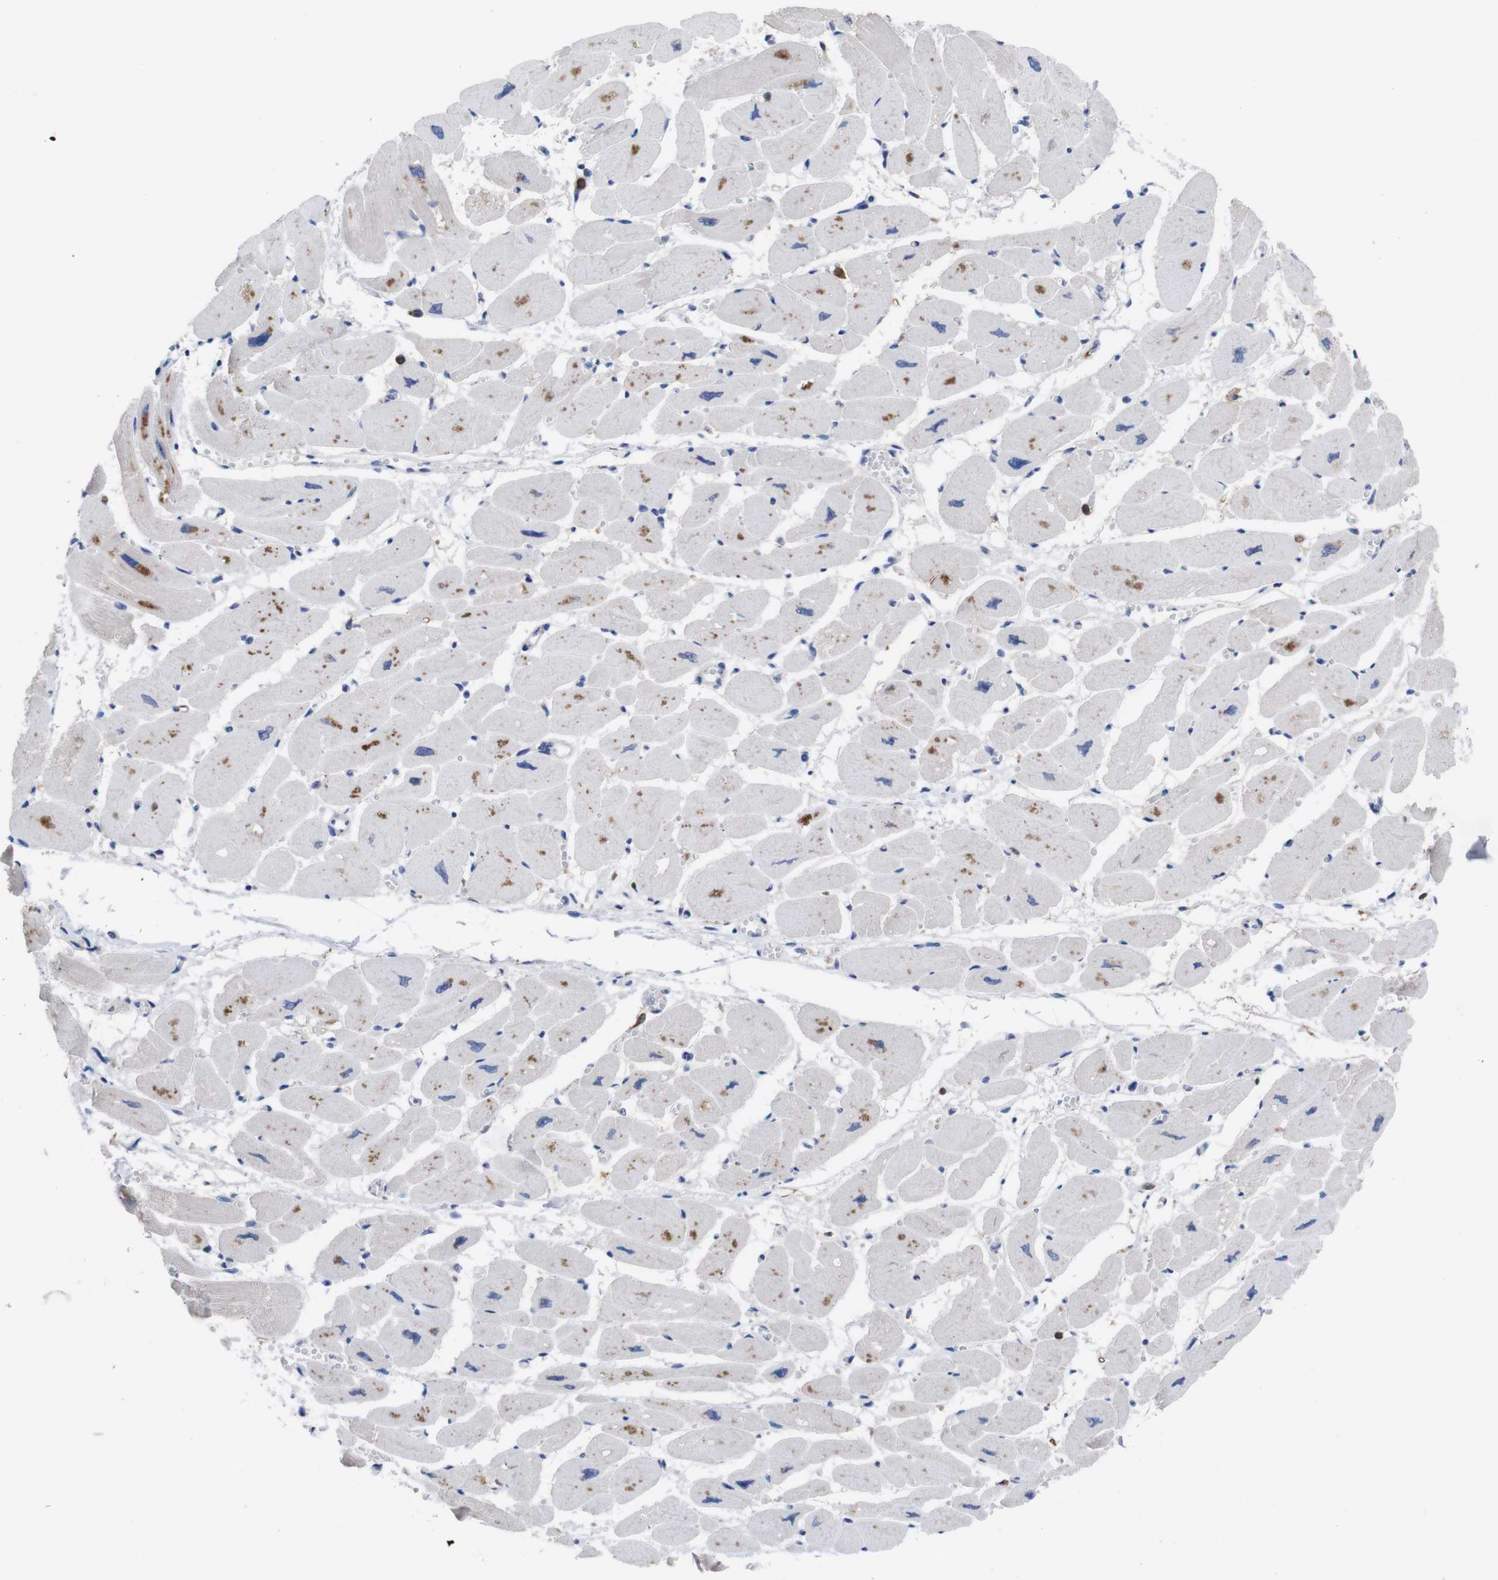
{"staining": {"intensity": "weak", "quantity": "<25%", "location": "cytoplasmic/membranous"}, "tissue": "heart muscle", "cell_type": "Cardiomyocytes", "image_type": "normal", "snomed": [{"axis": "morphology", "description": "Normal tissue, NOS"}, {"axis": "topography", "description": "Heart"}], "caption": "Protein analysis of unremarkable heart muscle displays no significant positivity in cardiomyocytes.", "gene": "C5AR1", "patient": {"sex": "female", "age": 54}}